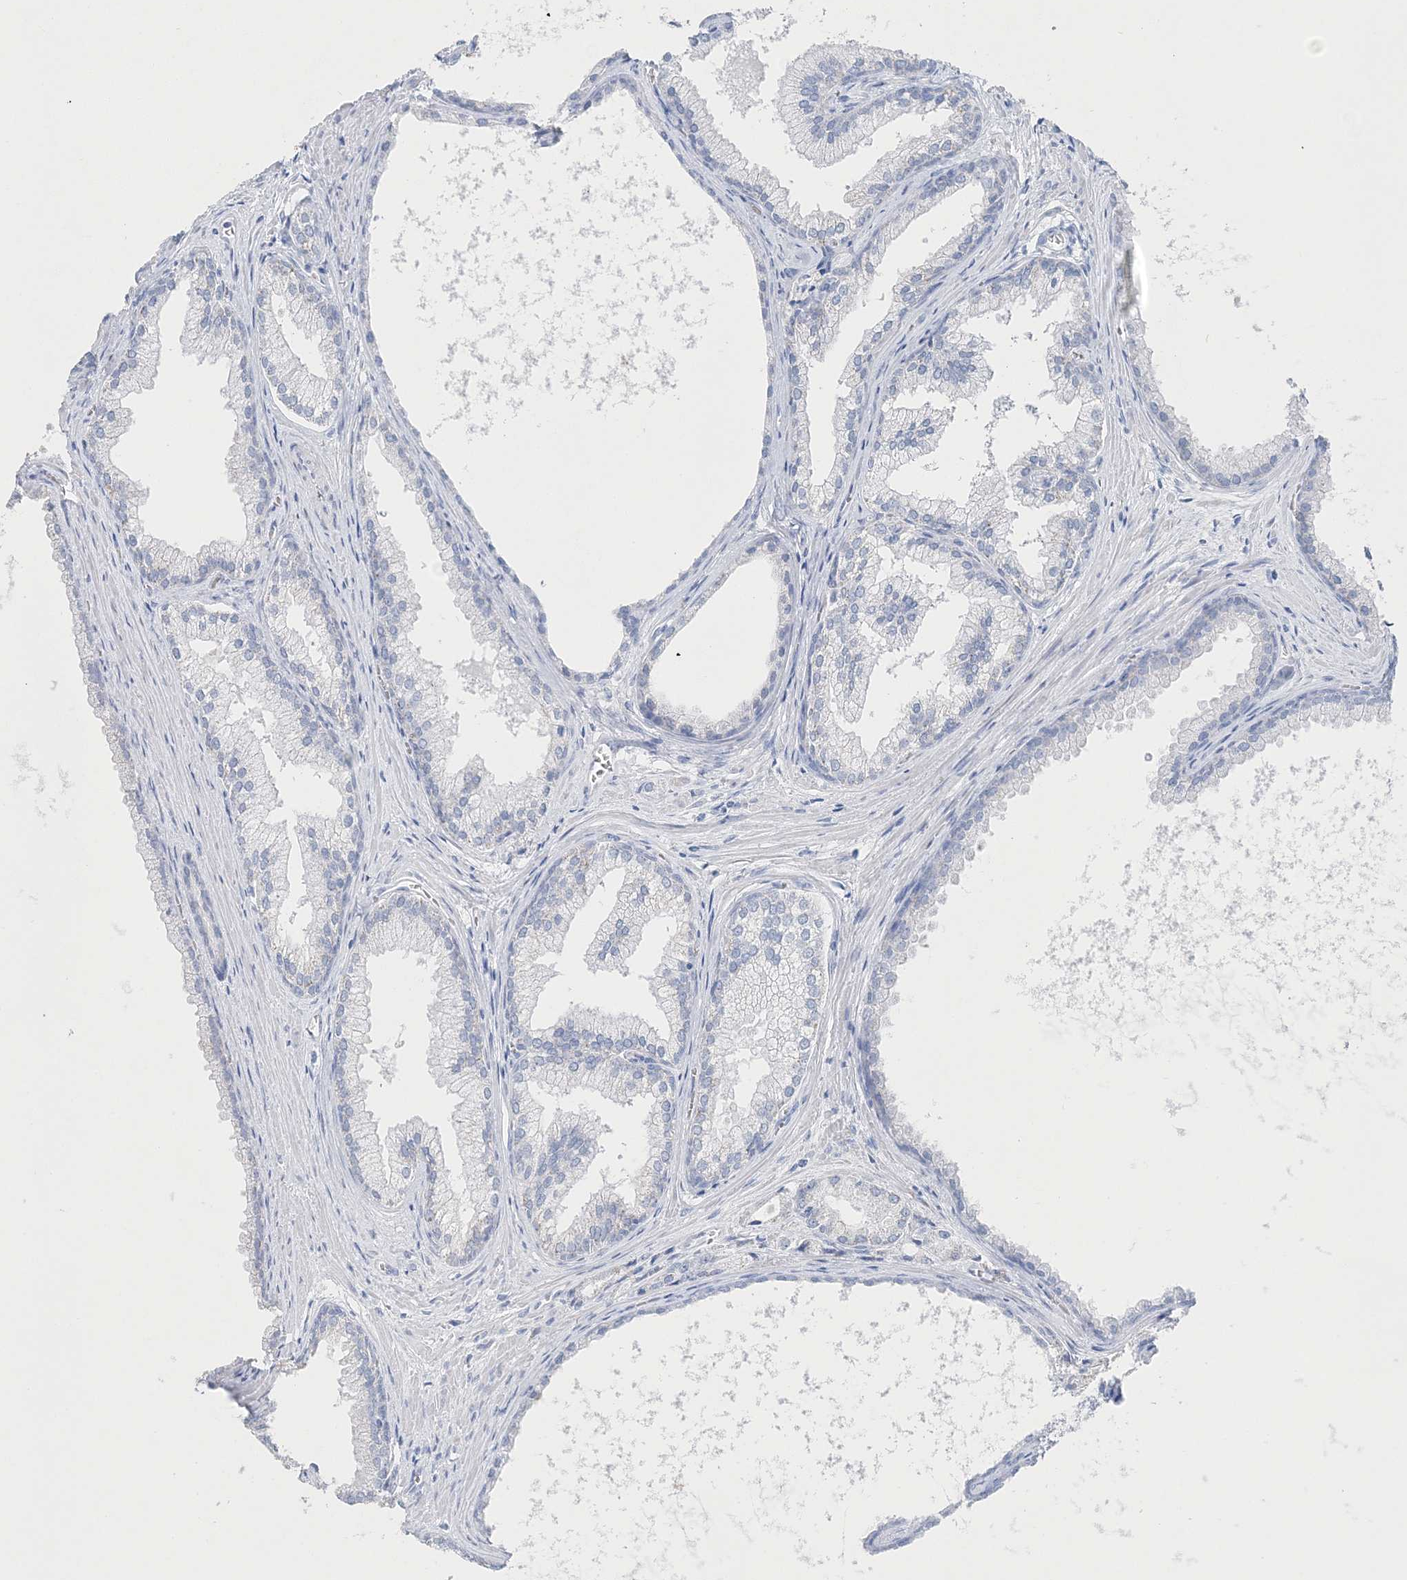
{"staining": {"intensity": "negative", "quantity": "none", "location": "none"}, "tissue": "prostate cancer", "cell_type": "Tumor cells", "image_type": "cancer", "snomed": [{"axis": "morphology", "description": "Adenocarcinoma, Low grade"}, {"axis": "topography", "description": "Prostate"}], "caption": "High power microscopy photomicrograph of an IHC image of prostate adenocarcinoma (low-grade), revealing no significant positivity in tumor cells.", "gene": "TSPYL6", "patient": {"sex": "male", "age": 54}}